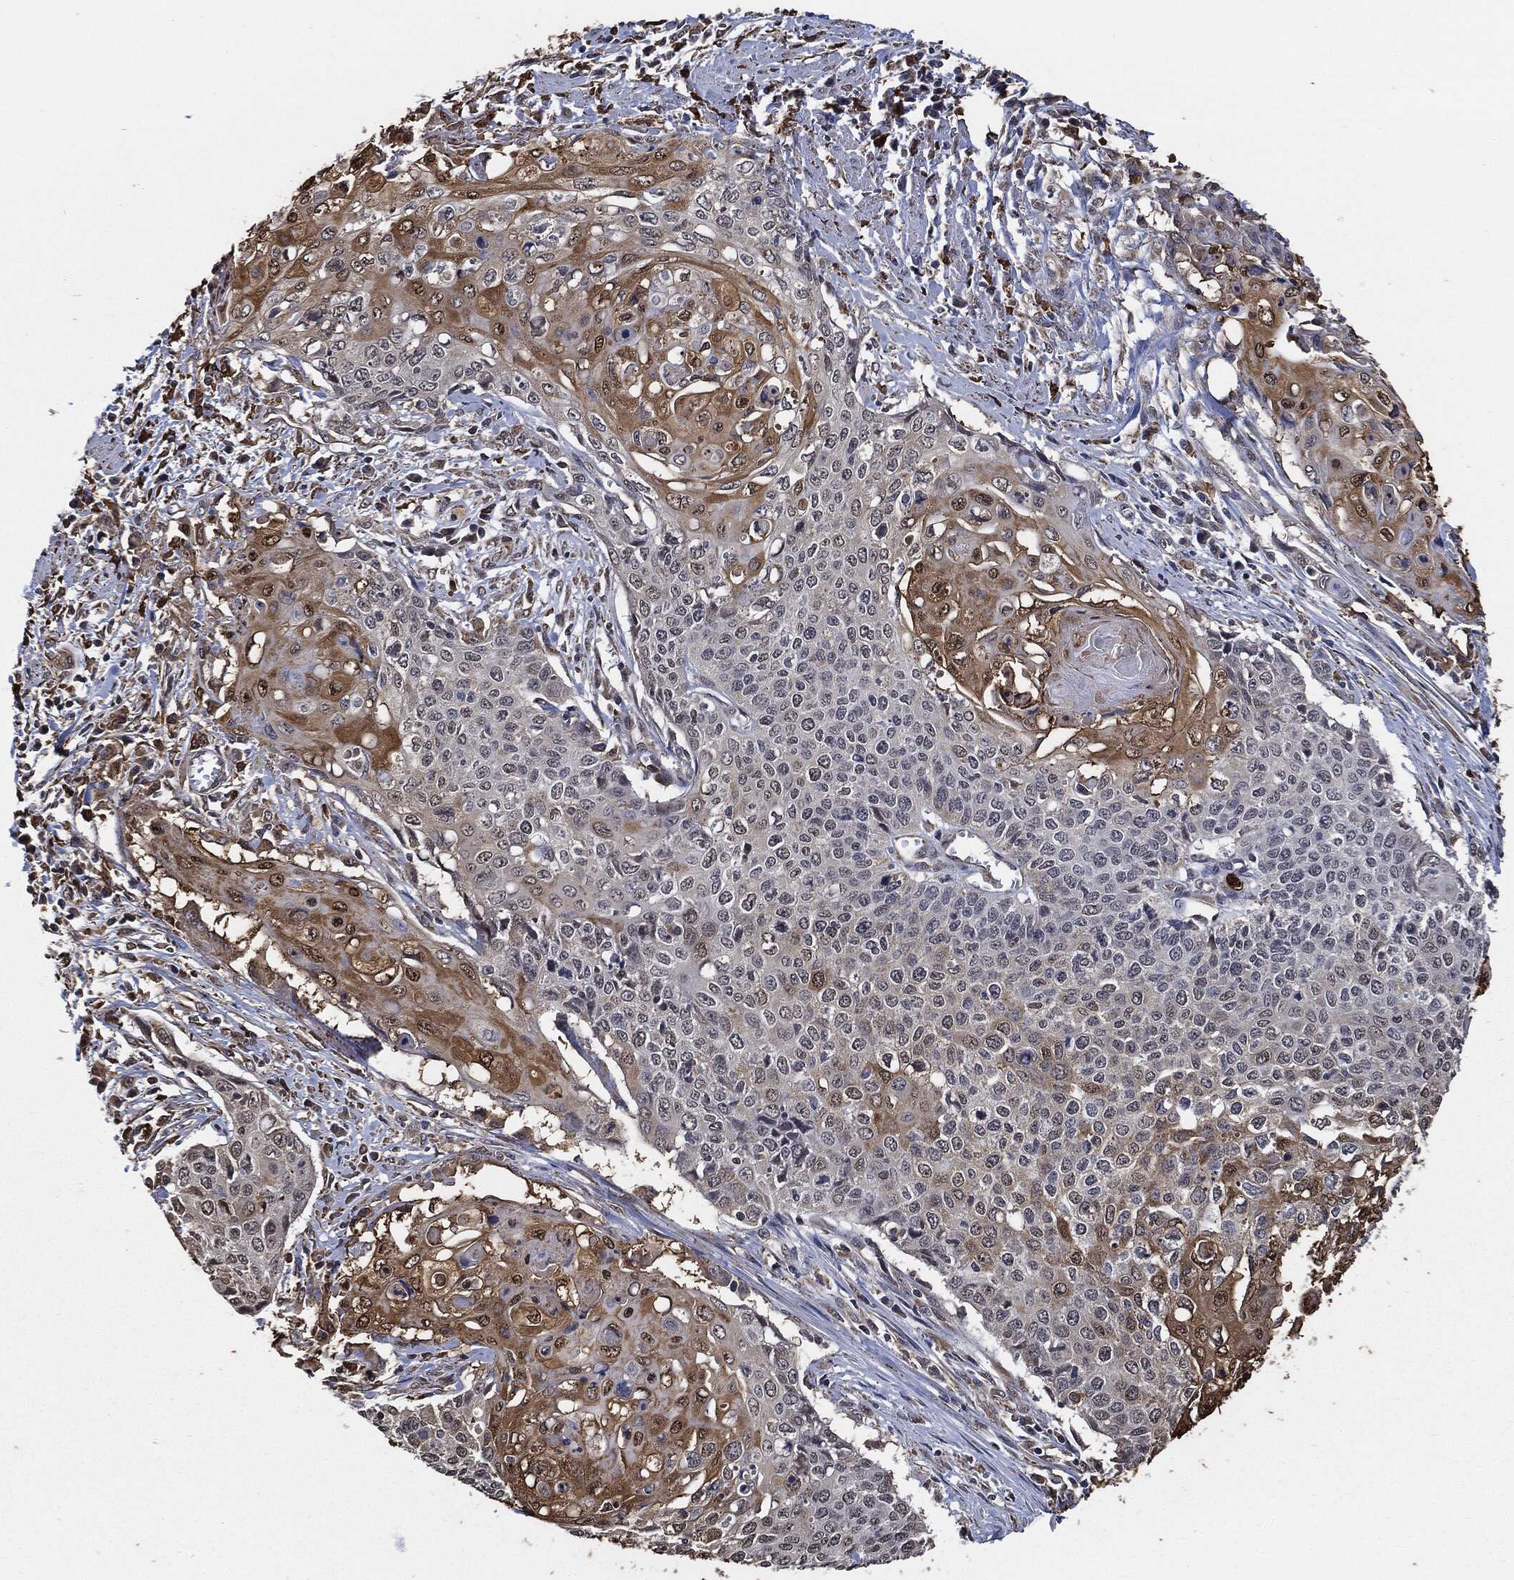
{"staining": {"intensity": "moderate", "quantity": "<25%", "location": "cytoplasmic/membranous"}, "tissue": "cervical cancer", "cell_type": "Tumor cells", "image_type": "cancer", "snomed": [{"axis": "morphology", "description": "Squamous cell carcinoma, NOS"}, {"axis": "topography", "description": "Cervix"}], "caption": "Squamous cell carcinoma (cervical) stained with DAB (3,3'-diaminobenzidine) IHC shows low levels of moderate cytoplasmic/membranous expression in approximately <25% of tumor cells.", "gene": "S100A9", "patient": {"sex": "female", "age": 39}}